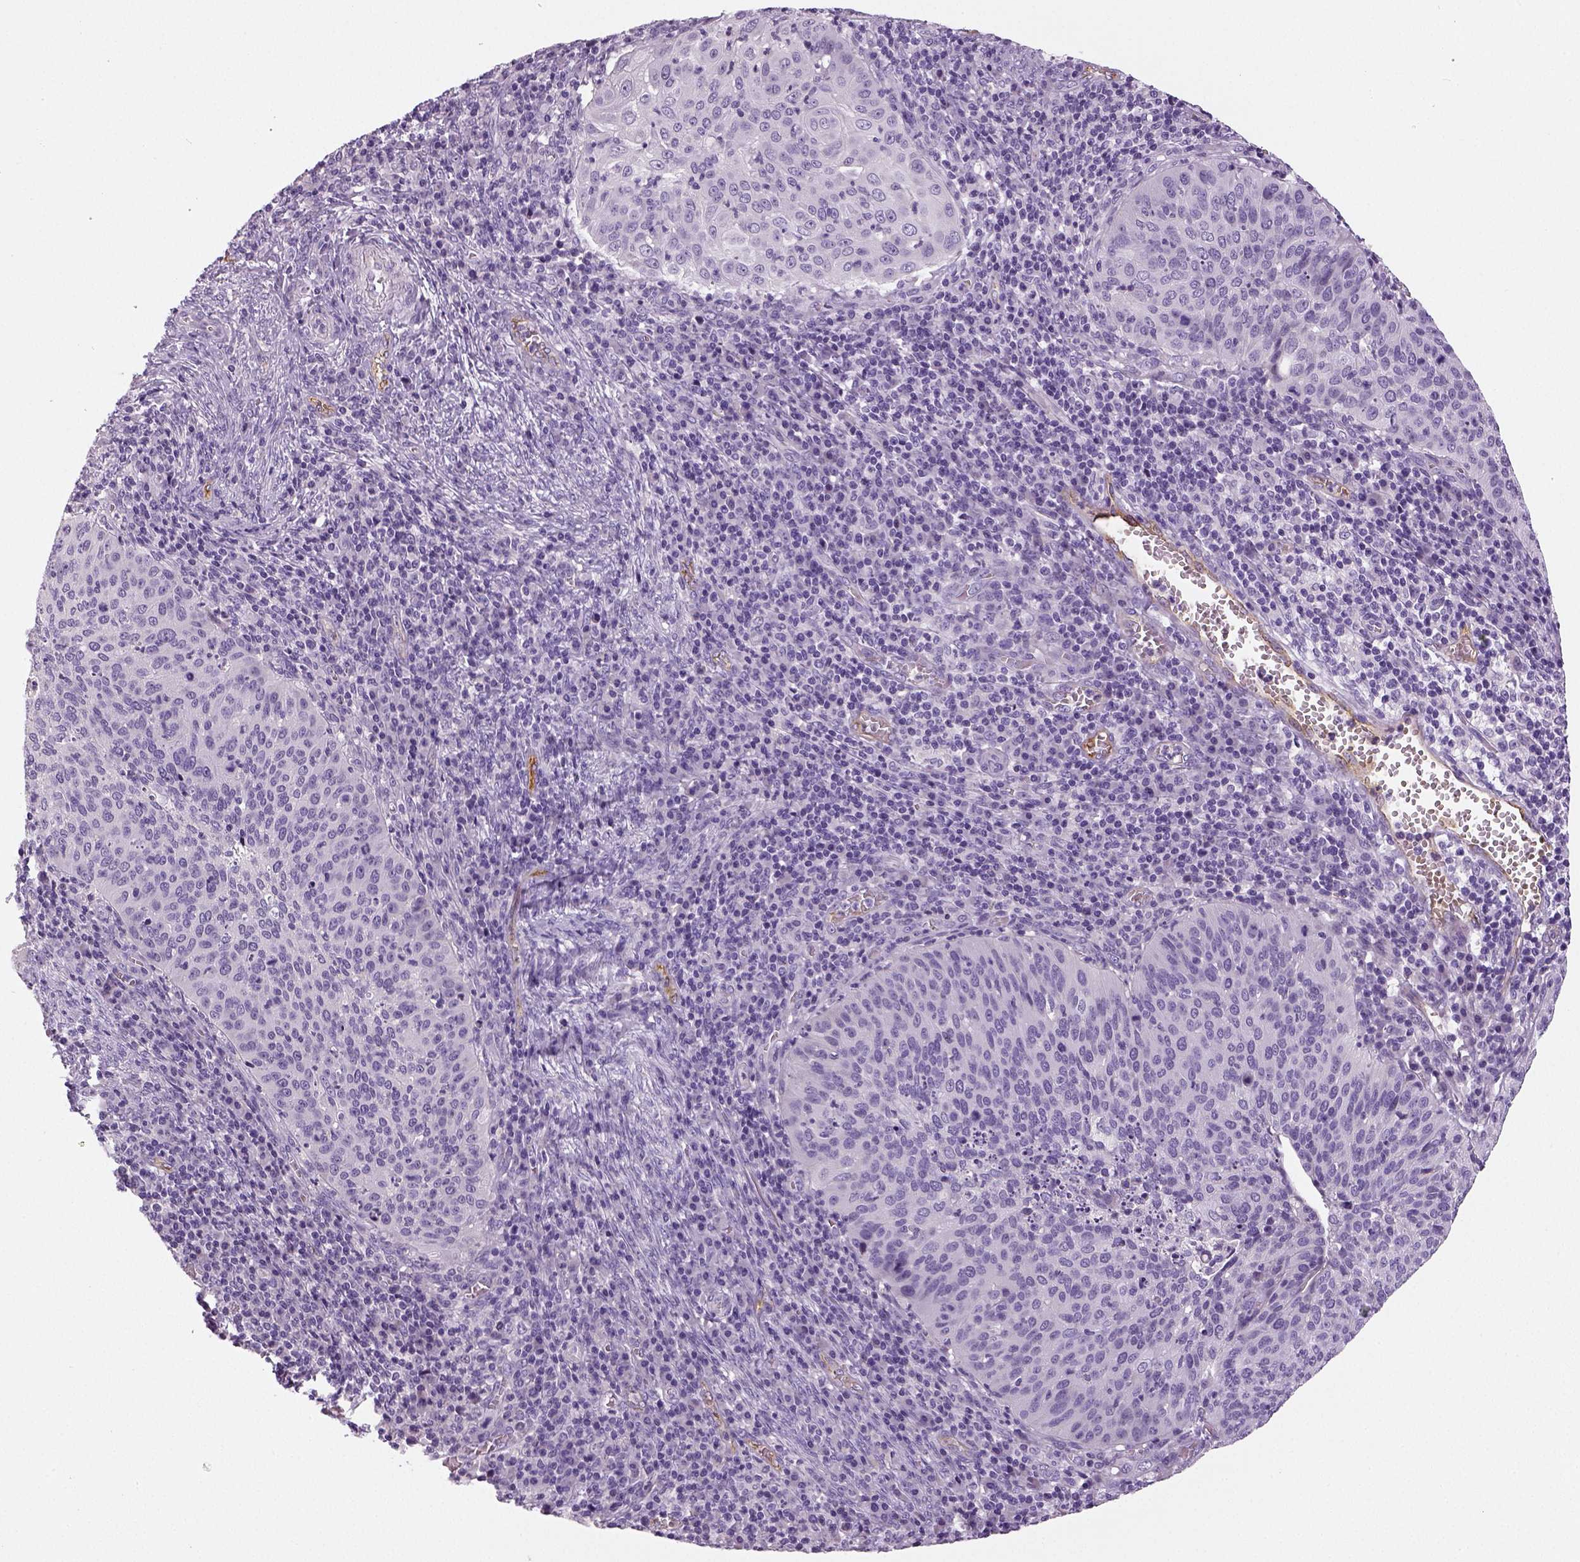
{"staining": {"intensity": "negative", "quantity": "none", "location": "none"}, "tissue": "cervical cancer", "cell_type": "Tumor cells", "image_type": "cancer", "snomed": [{"axis": "morphology", "description": "Squamous cell carcinoma, NOS"}, {"axis": "topography", "description": "Cervix"}], "caption": "An image of human cervical squamous cell carcinoma is negative for staining in tumor cells.", "gene": "TSPAN7", "patient": {"sex": "female", "age": 39}}